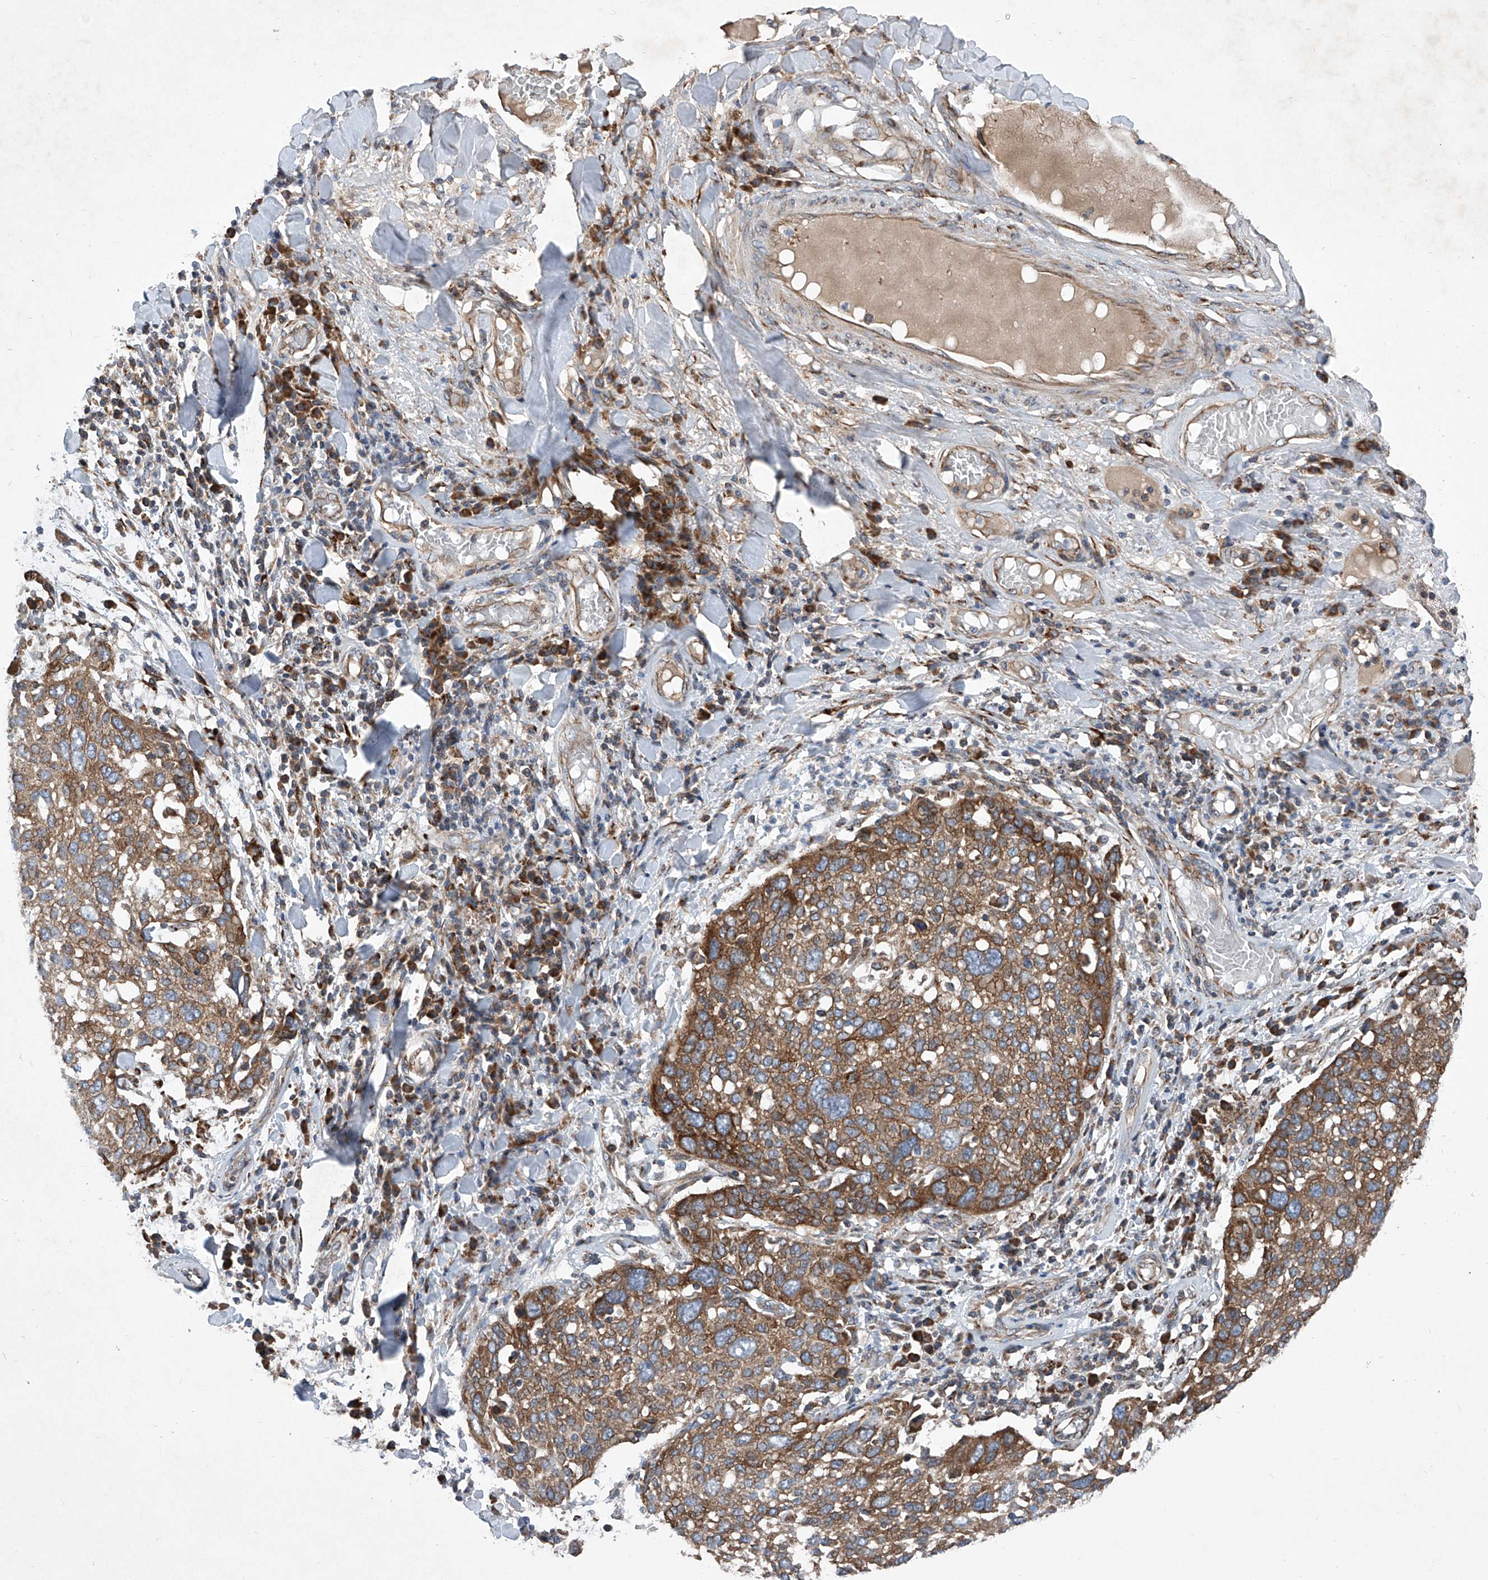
{"staining": {"intensity": "moderate", "quantity": ">75%", "location": "cytoplasmic/membranous"}, "tissue": "lung cancer", "cell_type": "Tumor cells", "image_type": "cancer", "snomed": [{"axis": "morphology", "description": "Squamous cell carcinoma, NOS"}, {"axis": "topography", "description": "Lung"}], "caption": "High-magnification brightfield microscopy of squamous cell carcinoma (lung) stained with DAB (brown) and counterstained with hematoxylin (blue). tumor cells exhibit moderate cytoplasmic/membranous positivity is identified in about>75% of cells.", "gene": "ASCC3", "patient": {"sex": "male", "age": 65}}